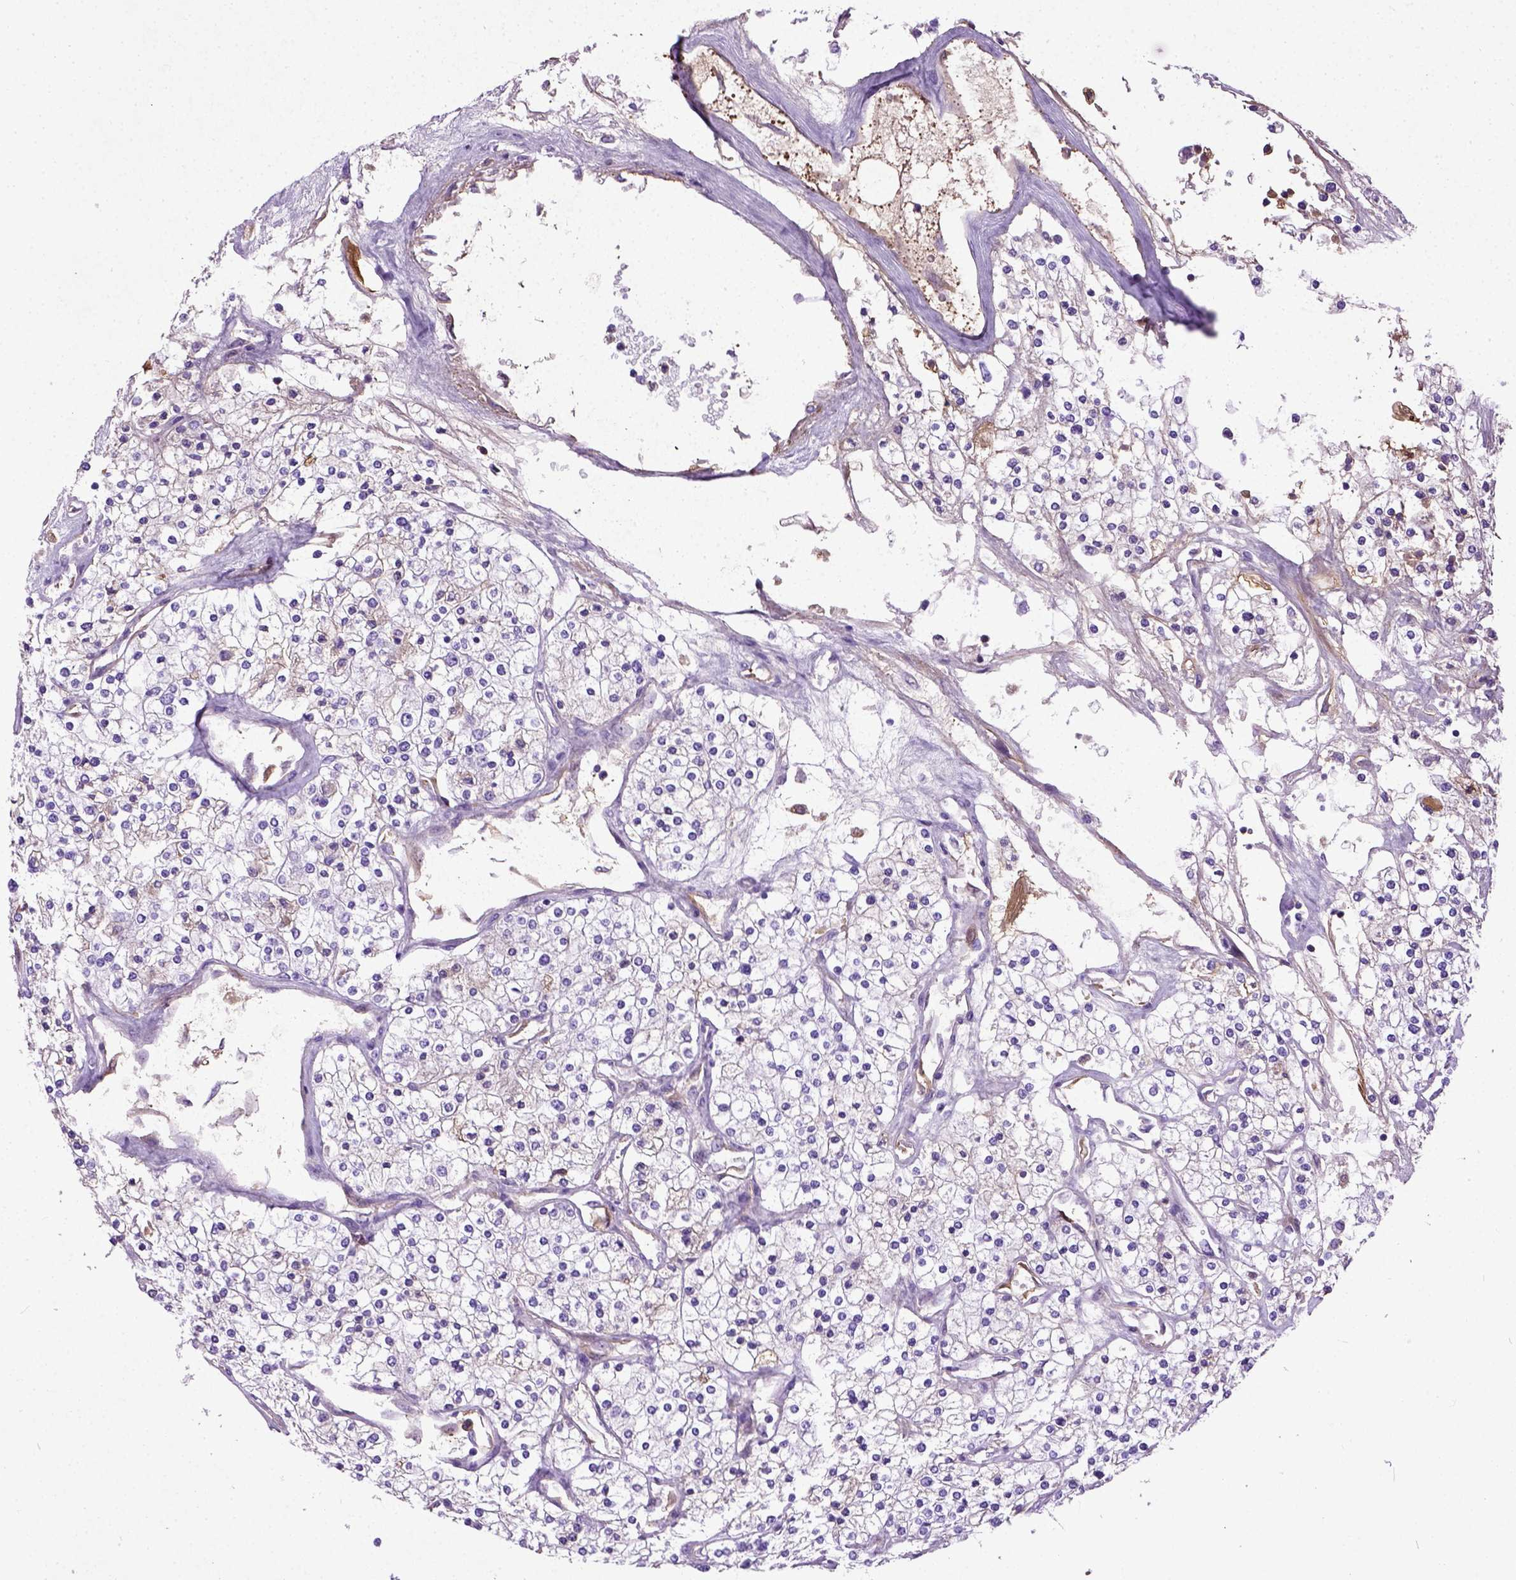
{"staining": {"intensity": "negative", "quantity": "none", "location": "none"}, "tissue": "renal cancer", "cell_type": "Tumor cells", "image_type": "cancer", "snomed": [{"axis": "morphology", "description": "Adenocarcinoma, NOS"}, {"axis": "topography", "description": "Kidney"}], "caption": "DAB immunohistochemical staining of renal cancer shows no significant positivity in tumor cells. (Stains: DAB immunohistochemistry with hematoxylin counter stain, Microscopy: brightfield microscopy at high magnification).", "gene": "ADAMTS8", "patient": {"sex": "male", "age": 80}}